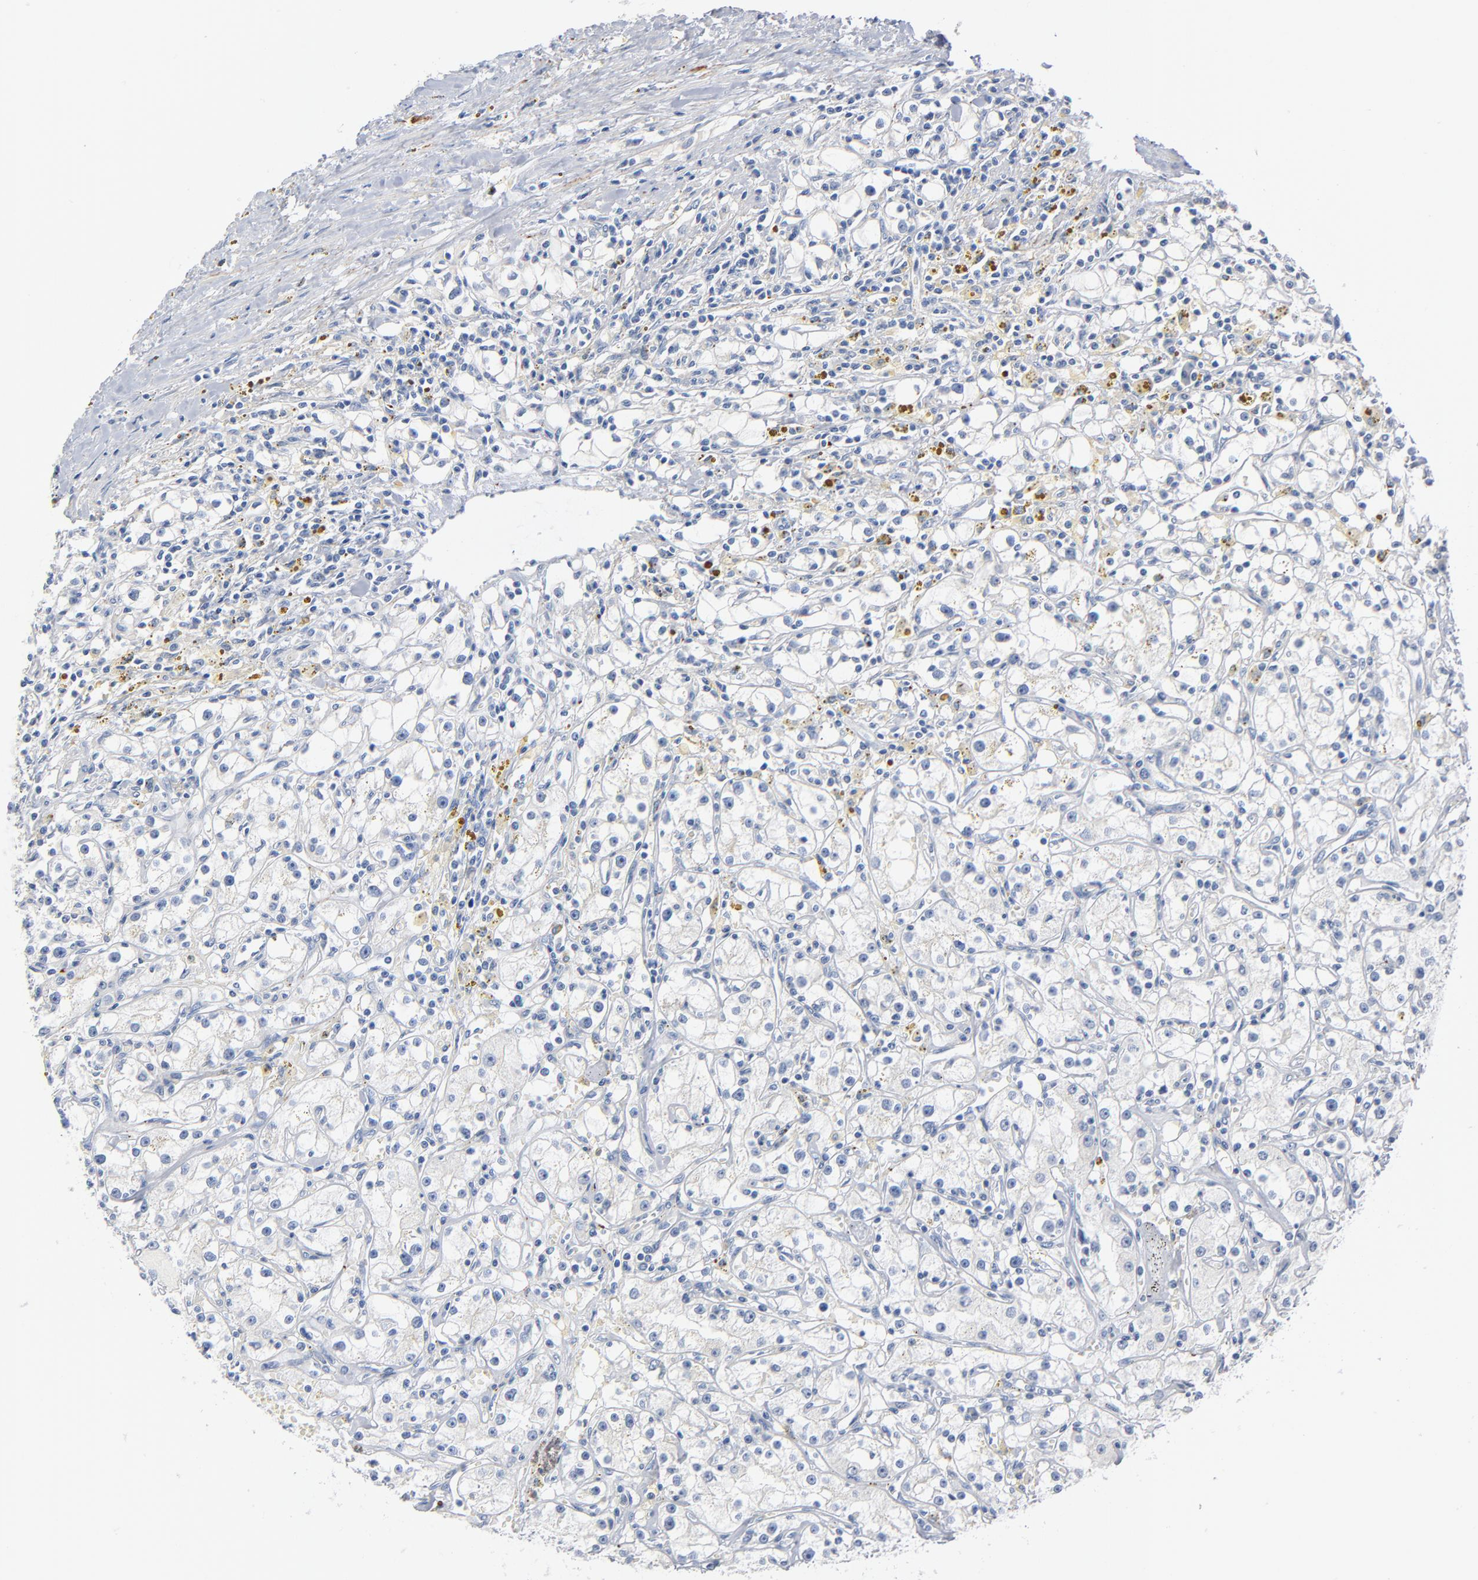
{"staining": {"intensity": "negative", "quantity": "none", "location": "none"}, "tissue": "renal cancer", "cell_type": "Tumor cells", "image_type": "cancer", "snomed": [{"axis": "morphology", "description": "Adenocarcinoma, NOS"}, {"axis": "topography", "description": "Kidney"}], "caption": "IHC histopathology image of adenocarcinoma (renal) stained for a protein (brown), which demonstrates no expression in tumor cells.", "gene": "IFT43", "patient": {"sex": "male", "age": 56}}